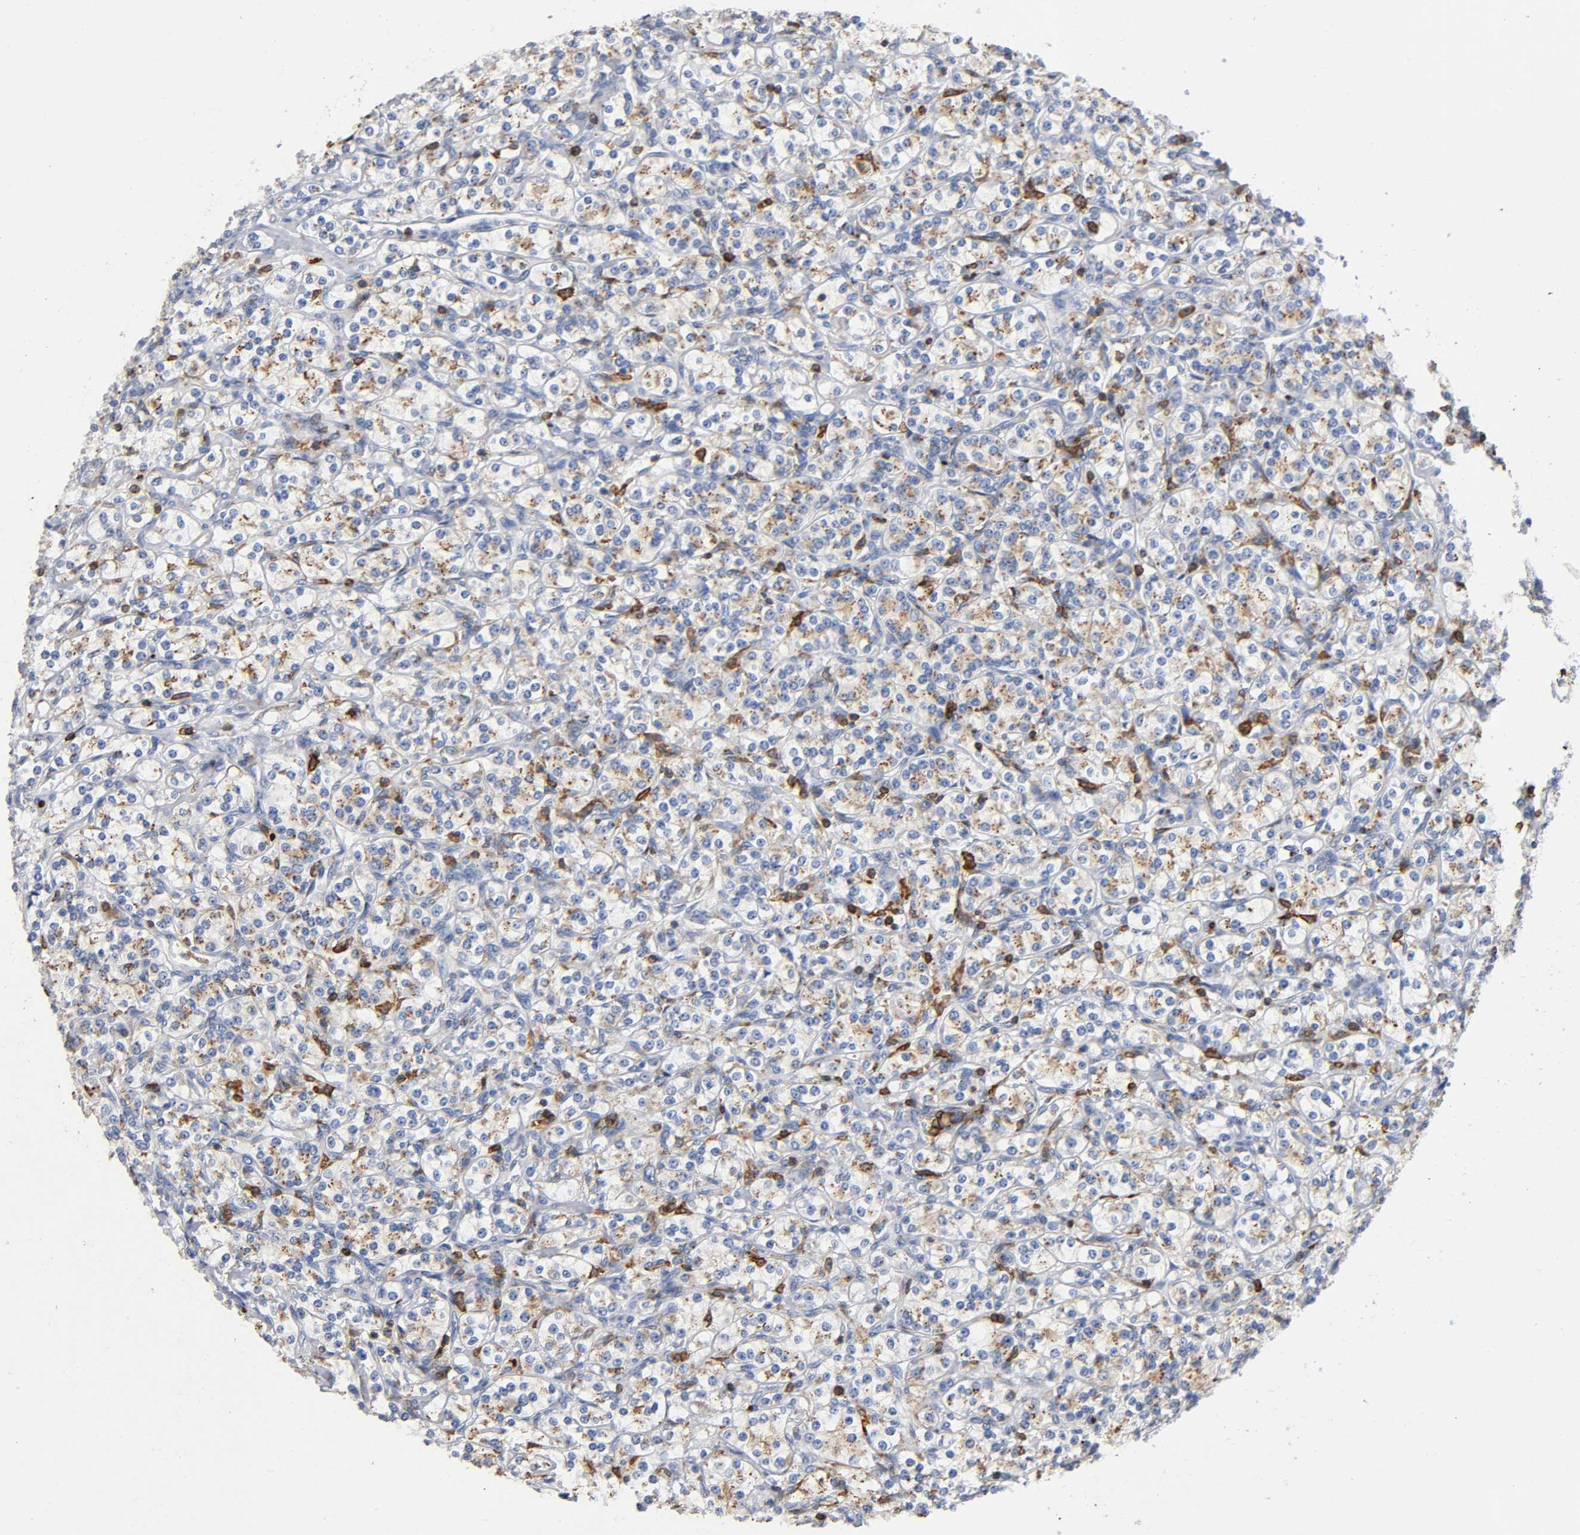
{"staining": {"intensity": "moderate", "quantity": "25%-75%", "location": "cytoplasmic/membranous"}, "tissue": "renal cancer", "cell_type": "Tumor cells", "image_type": "cancer", "snomed": [{"axis": "morphology", "description": "Adenocarcinoma, NOS"}, {"axis": "topography", "description": "Kidney"}], "caption": "IHC histopathology image of neoplastic tissue: renal adenocarcinoma stained using IHC exhibits medium levels of moderate protein expression localized specifically in the cytoplasmic/membranous of tumor cells, appearing as a cytoplasmic/membranous brown color.", "gene": "CAPN10", "patient": {"sex": "male", "age": 77}}